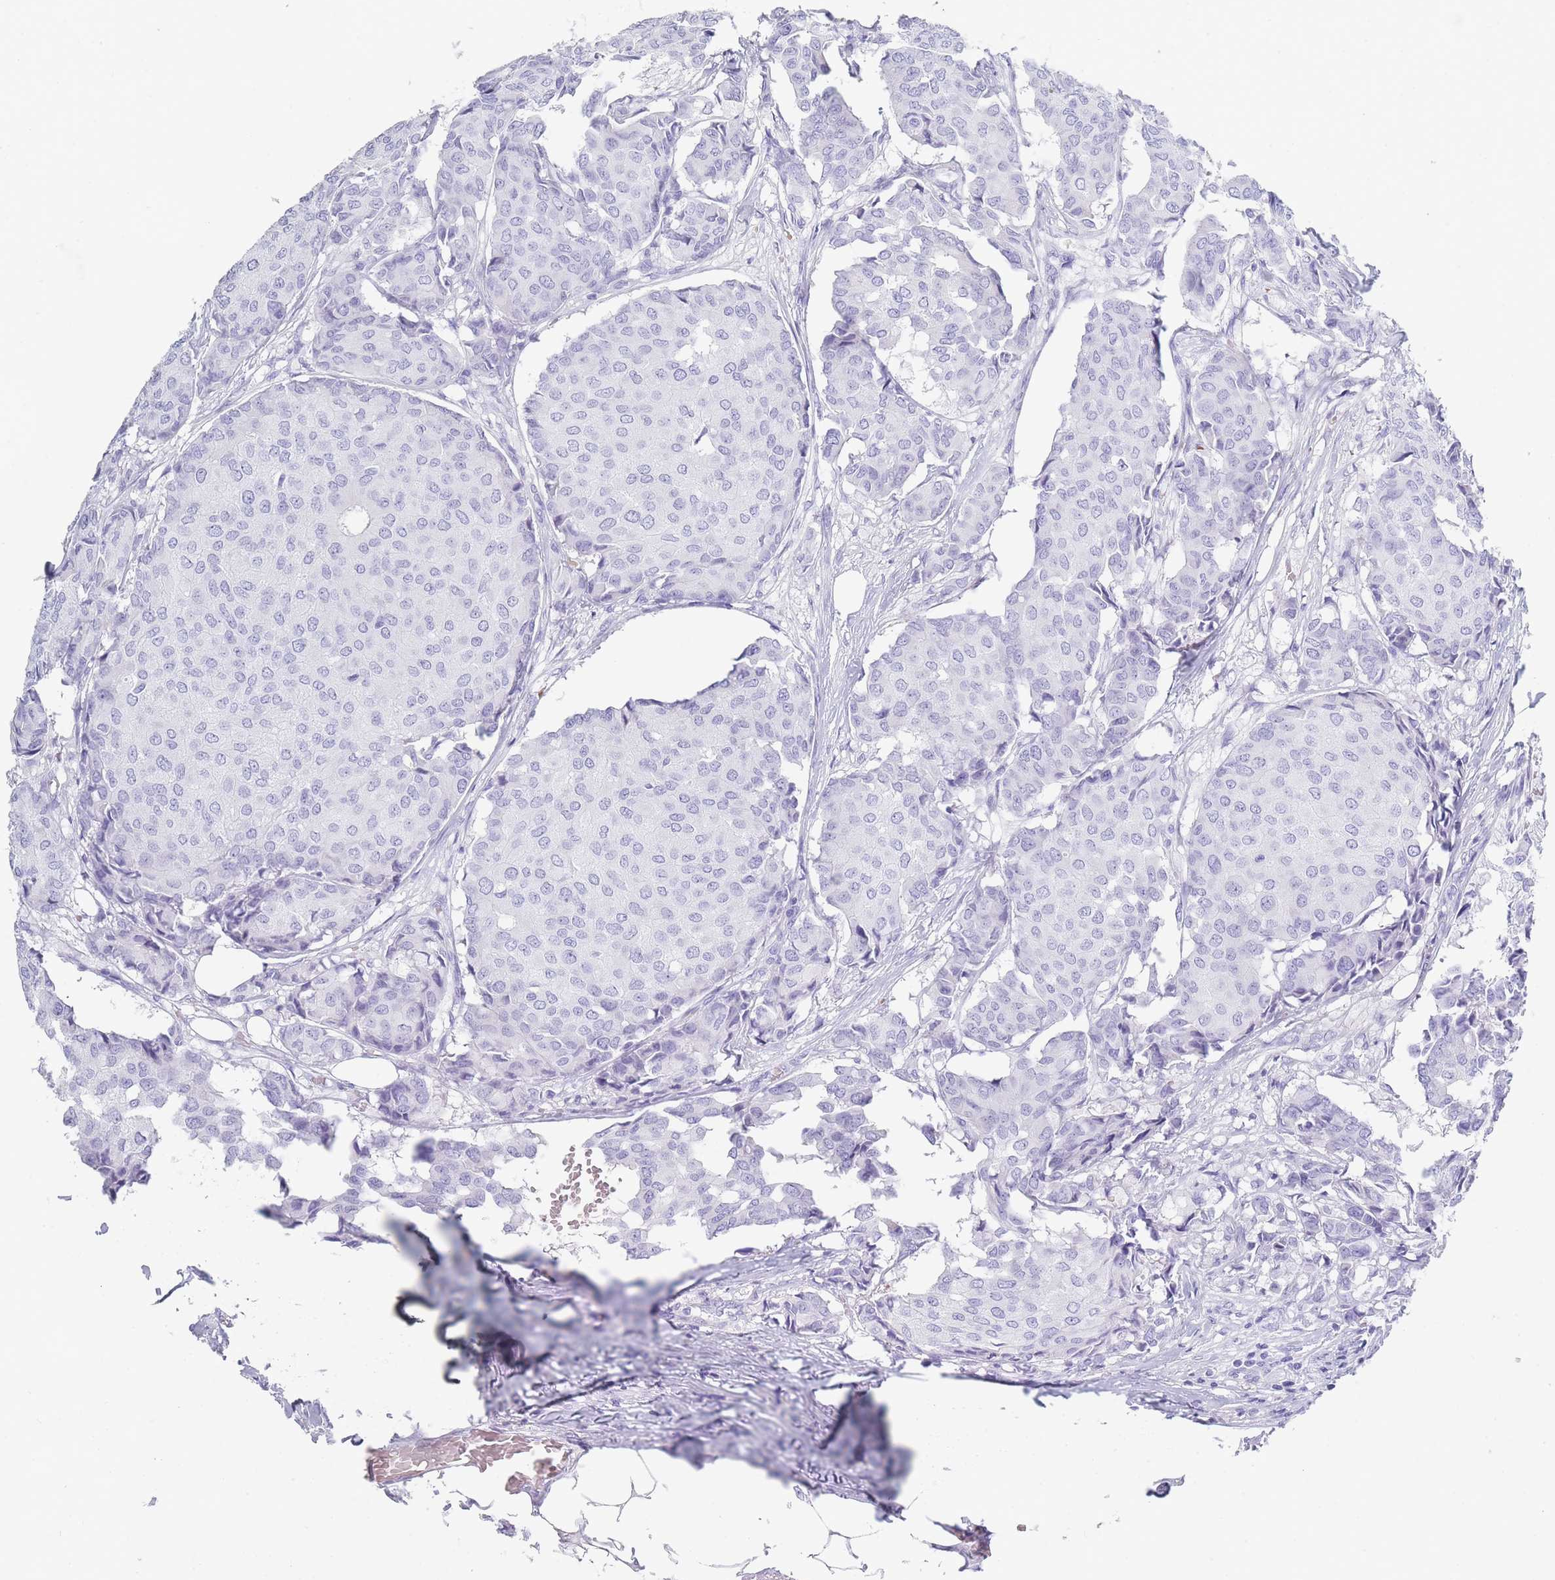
{"staining": {"intensity": "negative", "quantity": "none", "location": "none"}, "tissue": "breast cancer", "cell_type": "Tumor cells", "image_type": "cancer", "snomed": [{"axis": "morphology", "description": "Duct carcinoma"}, {"axis": "topography", "description": "Breast"}], "caption": "This is an immunohistochemistry (IHC) image of breast cancer. There is no expression in tumor cells.", "gene": "OR5D16", "patient": {"sex": "female", "age": 75}}